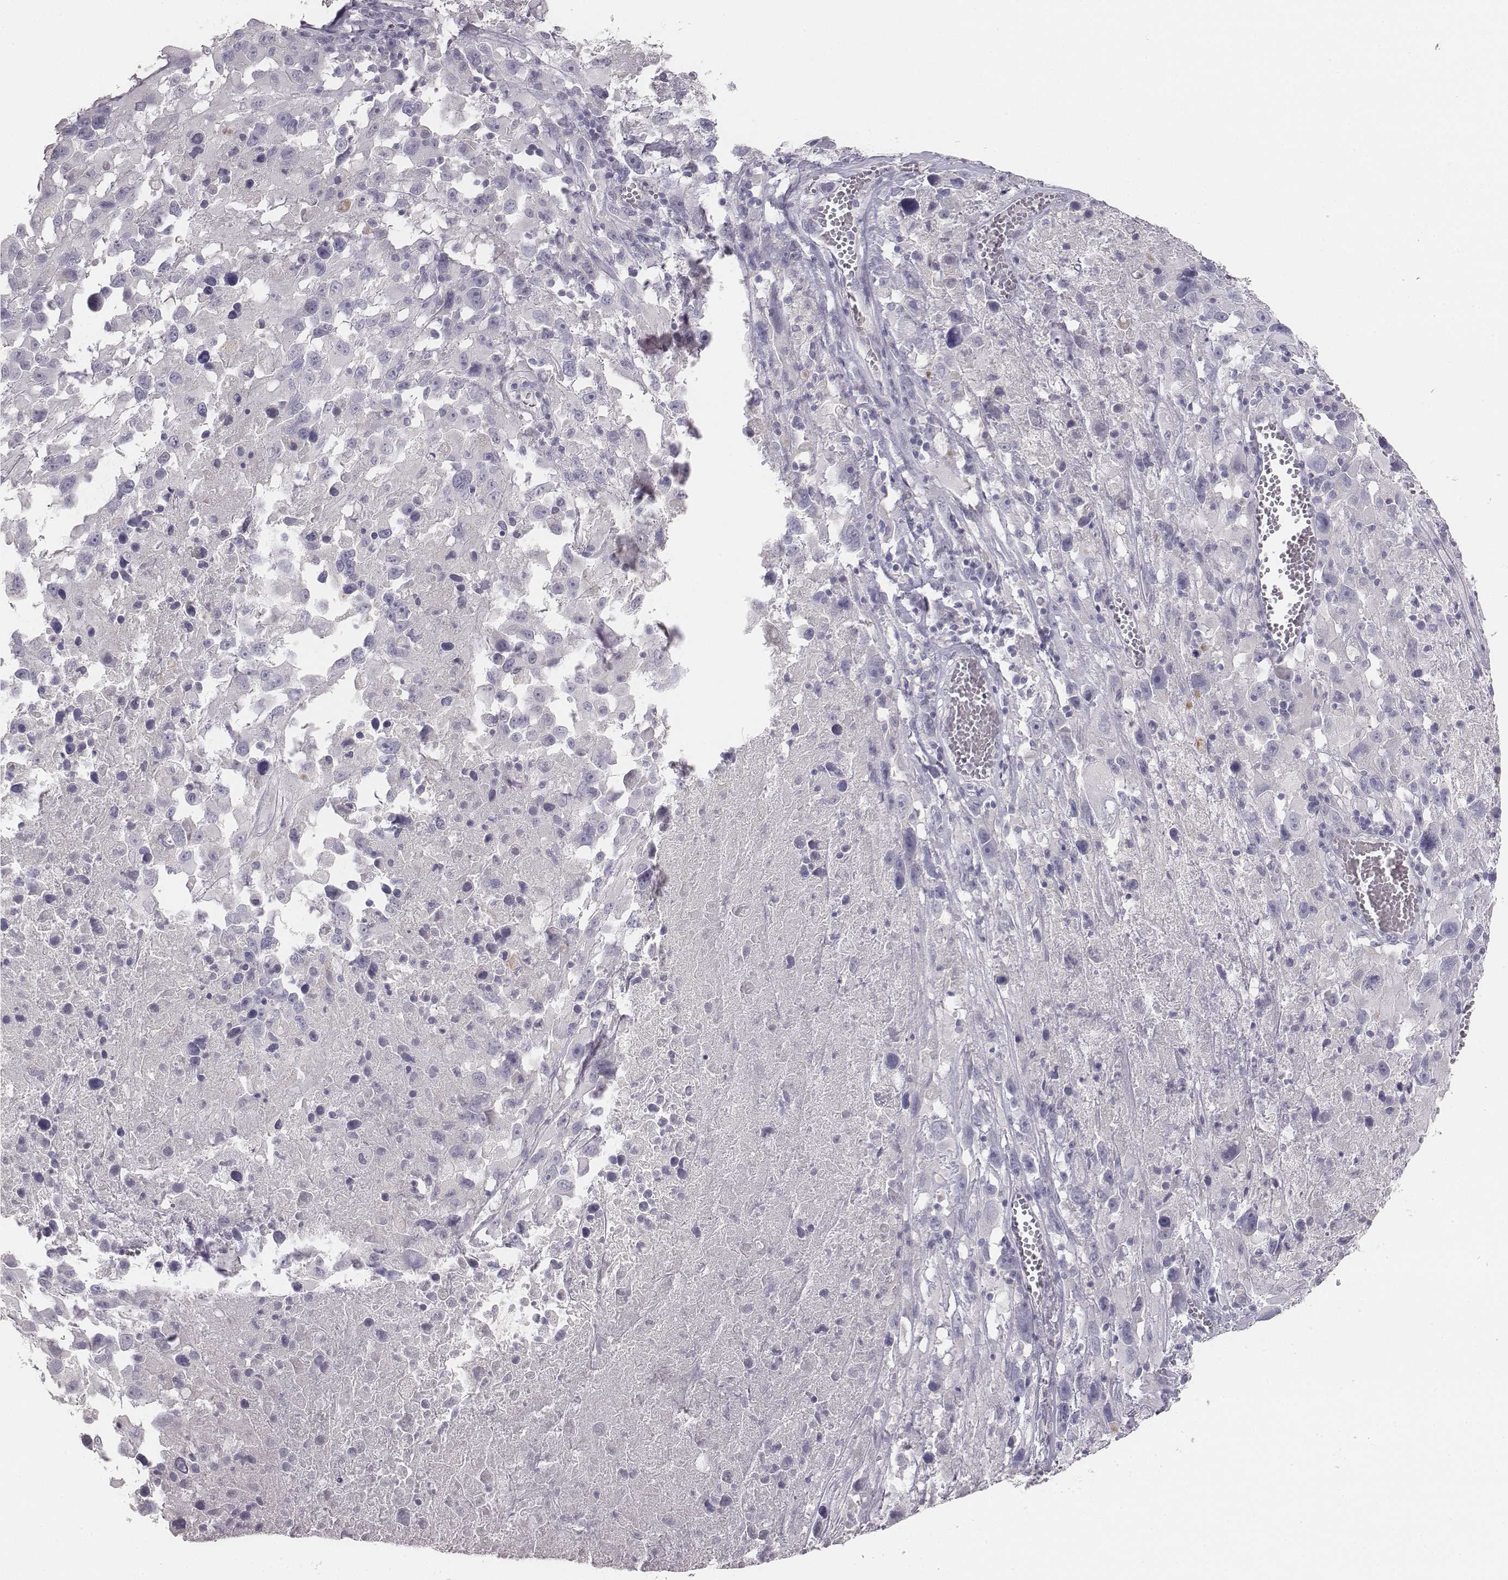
{"staining": {"intensity": "negative", "quantity": "none", "location": "none"}, "tissue": "melanoma", "cell_type": "Tumor cells", "image_type": "cancer", "snomed": [{"axis": "morphology", "description": "Malignant melanoma, Metastatic site"}, {"axis": "topography", "description": "Lymph node"}], "caption": "Tumor cells are negative for brown protein staining in malignant melanoma (metastatic site).", "gene": "MYH6", "patient": {"sex": "male", "age": 50}}